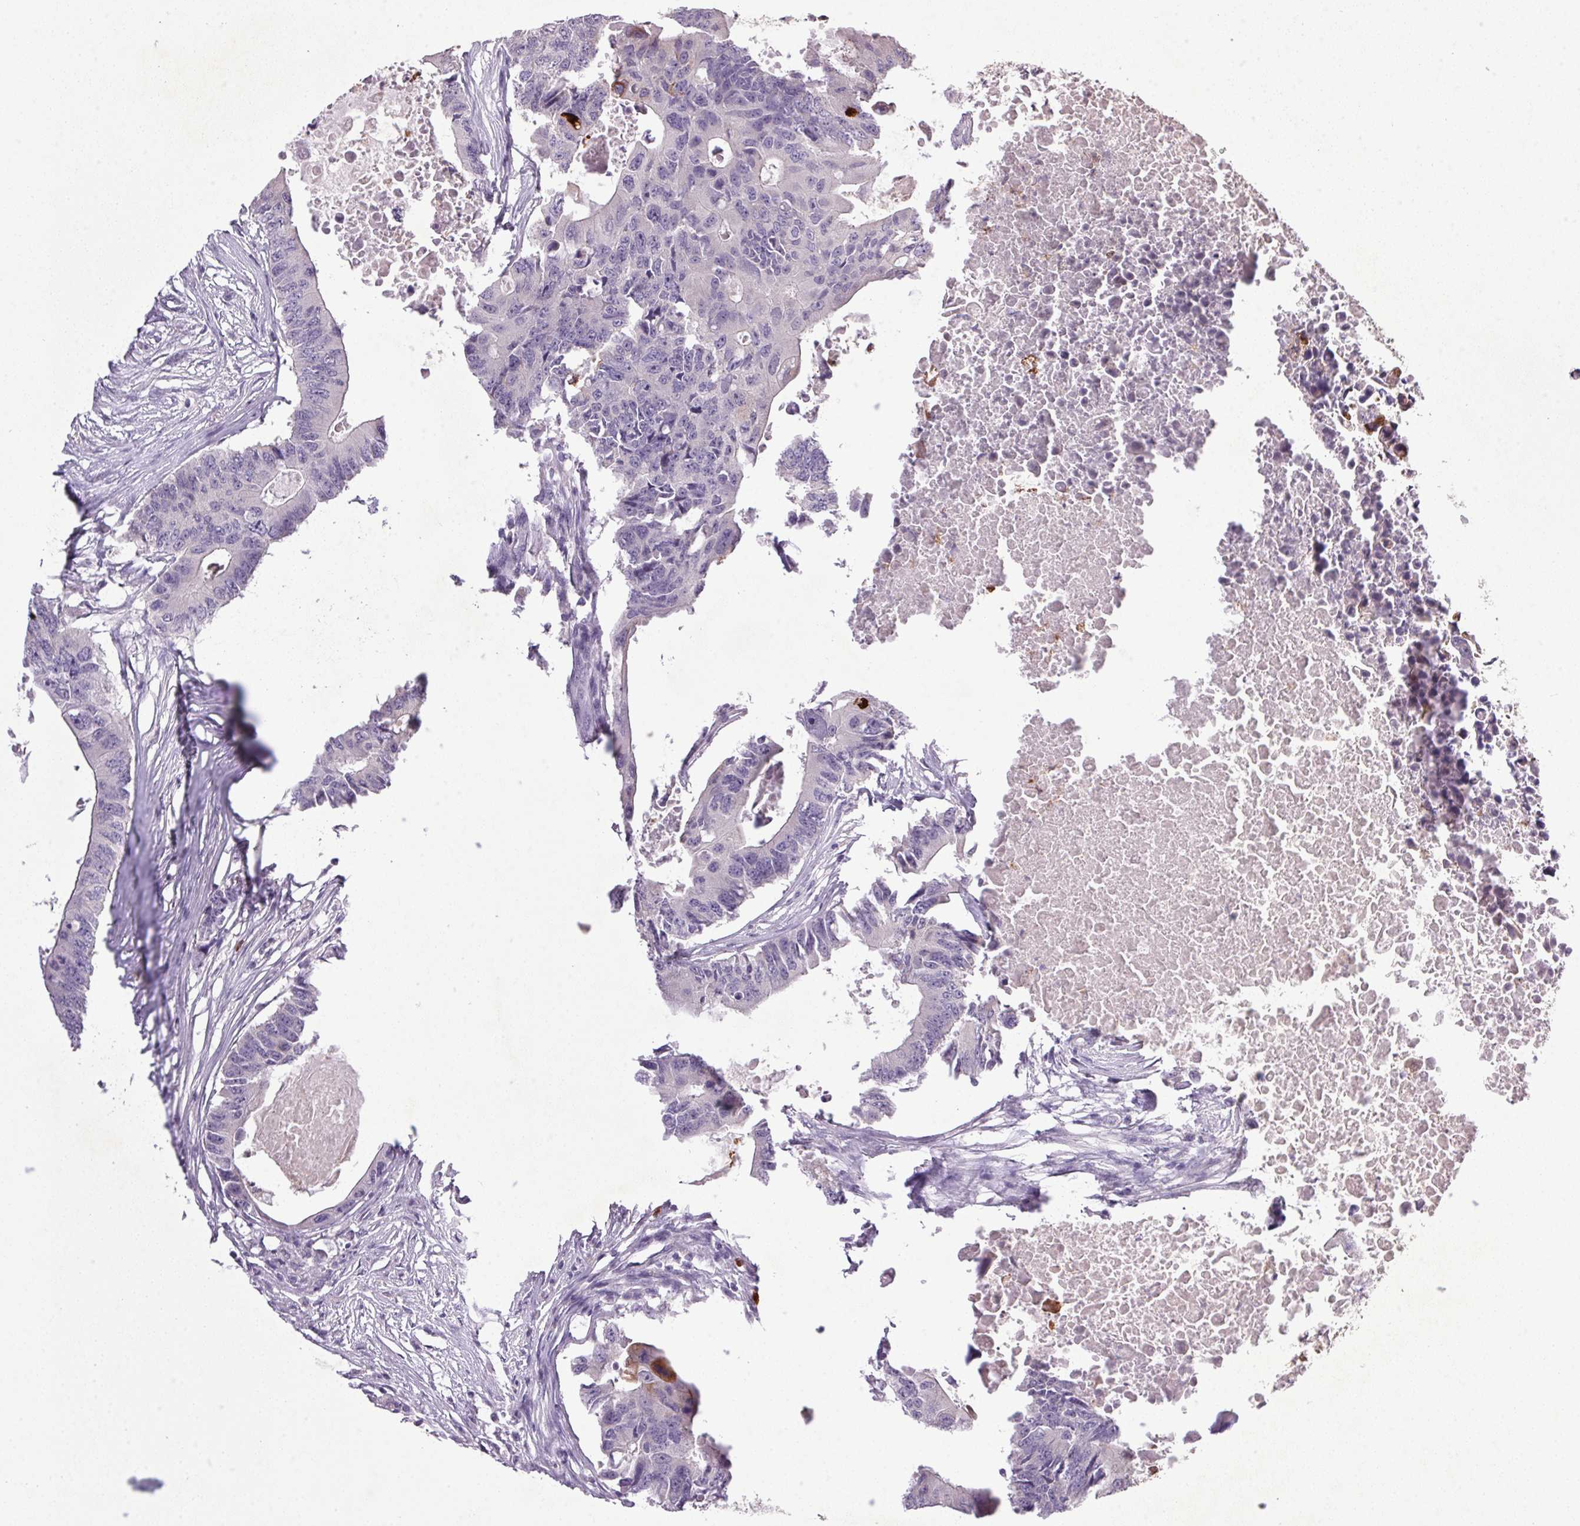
{"staining": {"intensity": "strong", "quantity": "<25%", "location": "cytoplasmic/membranous"}, "tissue": "colorectal cancer", "cell_type": "Tumor cells", "image_type": "cancer", "snomed": [{"axis": "morphology", "description": "Adenocarcinoma, NOS"}, {"axis": "topography", "description": "Colon"}], "caption": "Immunohistochemistry (IHC) of colorectal cancer (adenocarcinoma) reveals medium levels of strong cytoplasmic/membranous staining in approximately <25% of tumor cells.", "gene": "TRDN", "patient": {"sex": "male", "age": 71}}